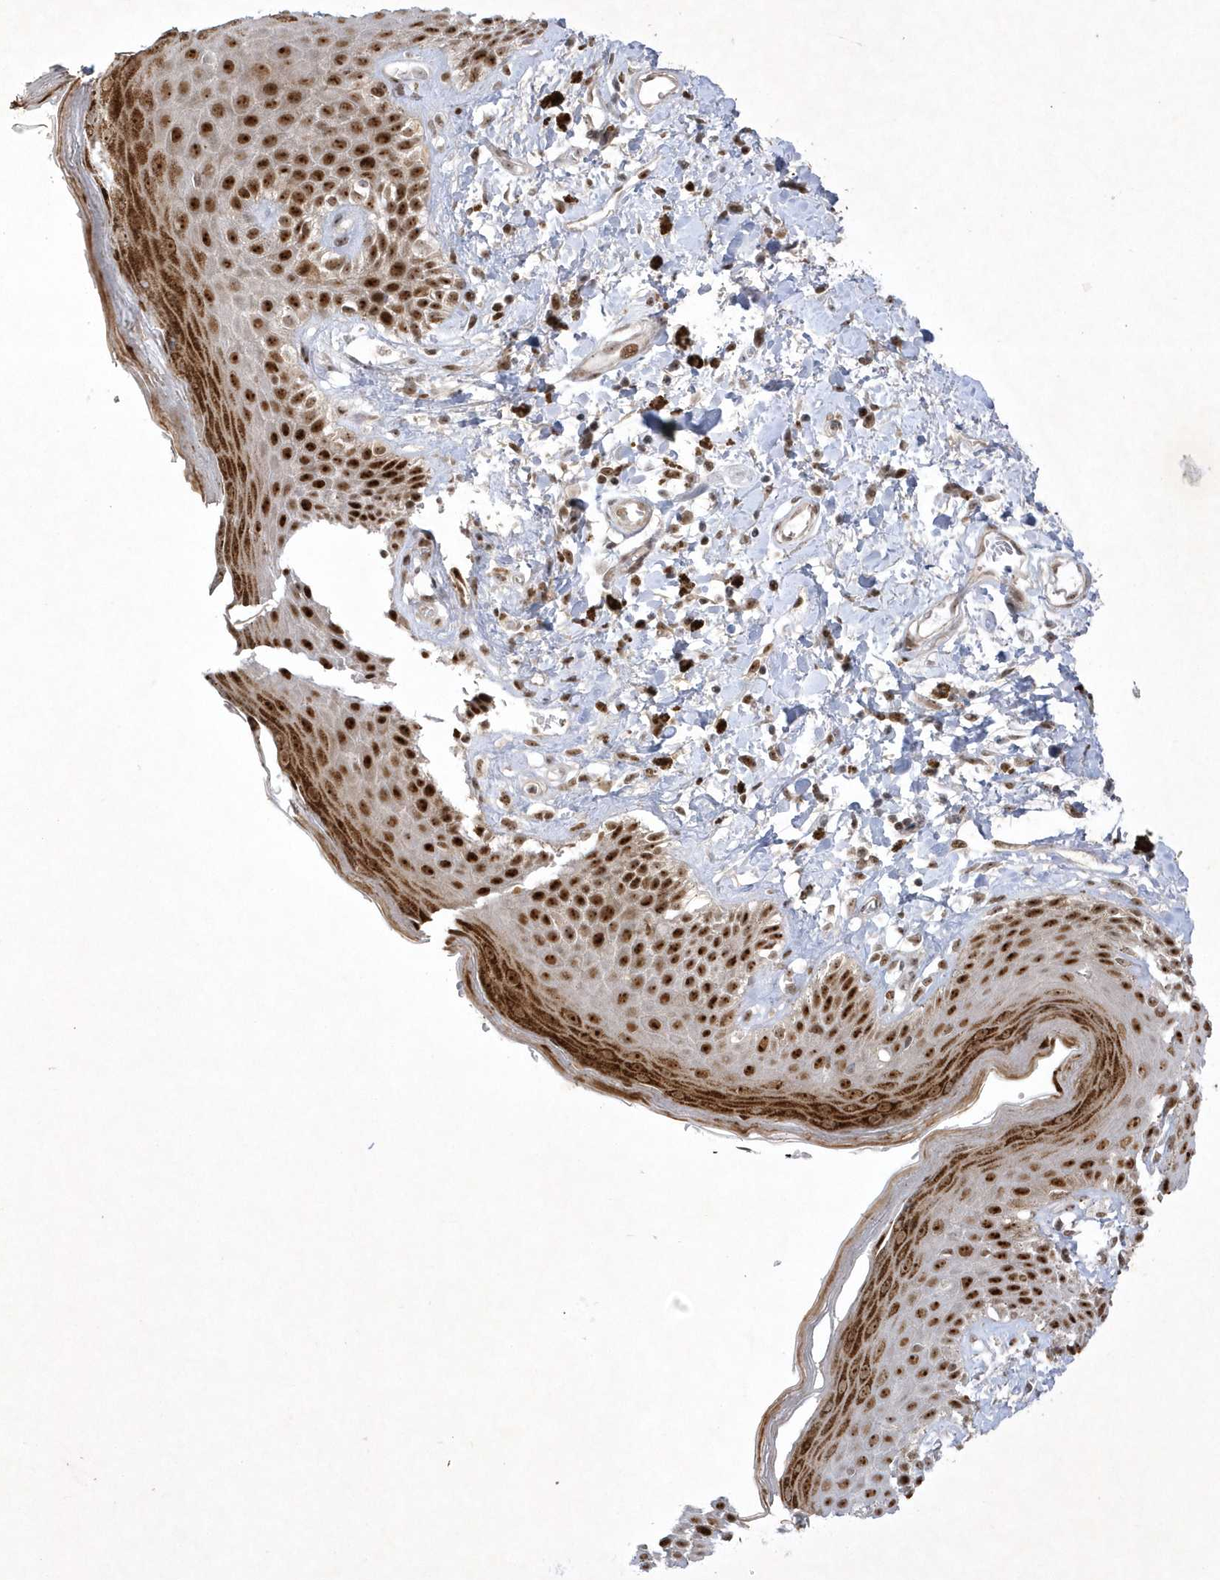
{"staining": {"intensity": "strong", "quantity": "25%-75%", "location": "cytoplasmic/membranous,nuclear"}, "tissue": "skin", "cell_type": "Epidermal cells", "image_type": "normal", "snomed": [{"axis": "morphology", "description": "Normal tissue, NOS"}, {"axis": "topography", "description": "Anal"}], "caption": "Immunohistochemical staining of normal human skin demonstrates 25%-75% levels of strong cytoplasmic/membranous,nuclear protein expression in about 25%-75% of epidermal cells. (DAB (3,3'-diaminobenzidine) IHC, brown staining for protein, blue staining for nuclei).", "gene": "NPM3", "patient": {"sex": "female", "age": 78}}